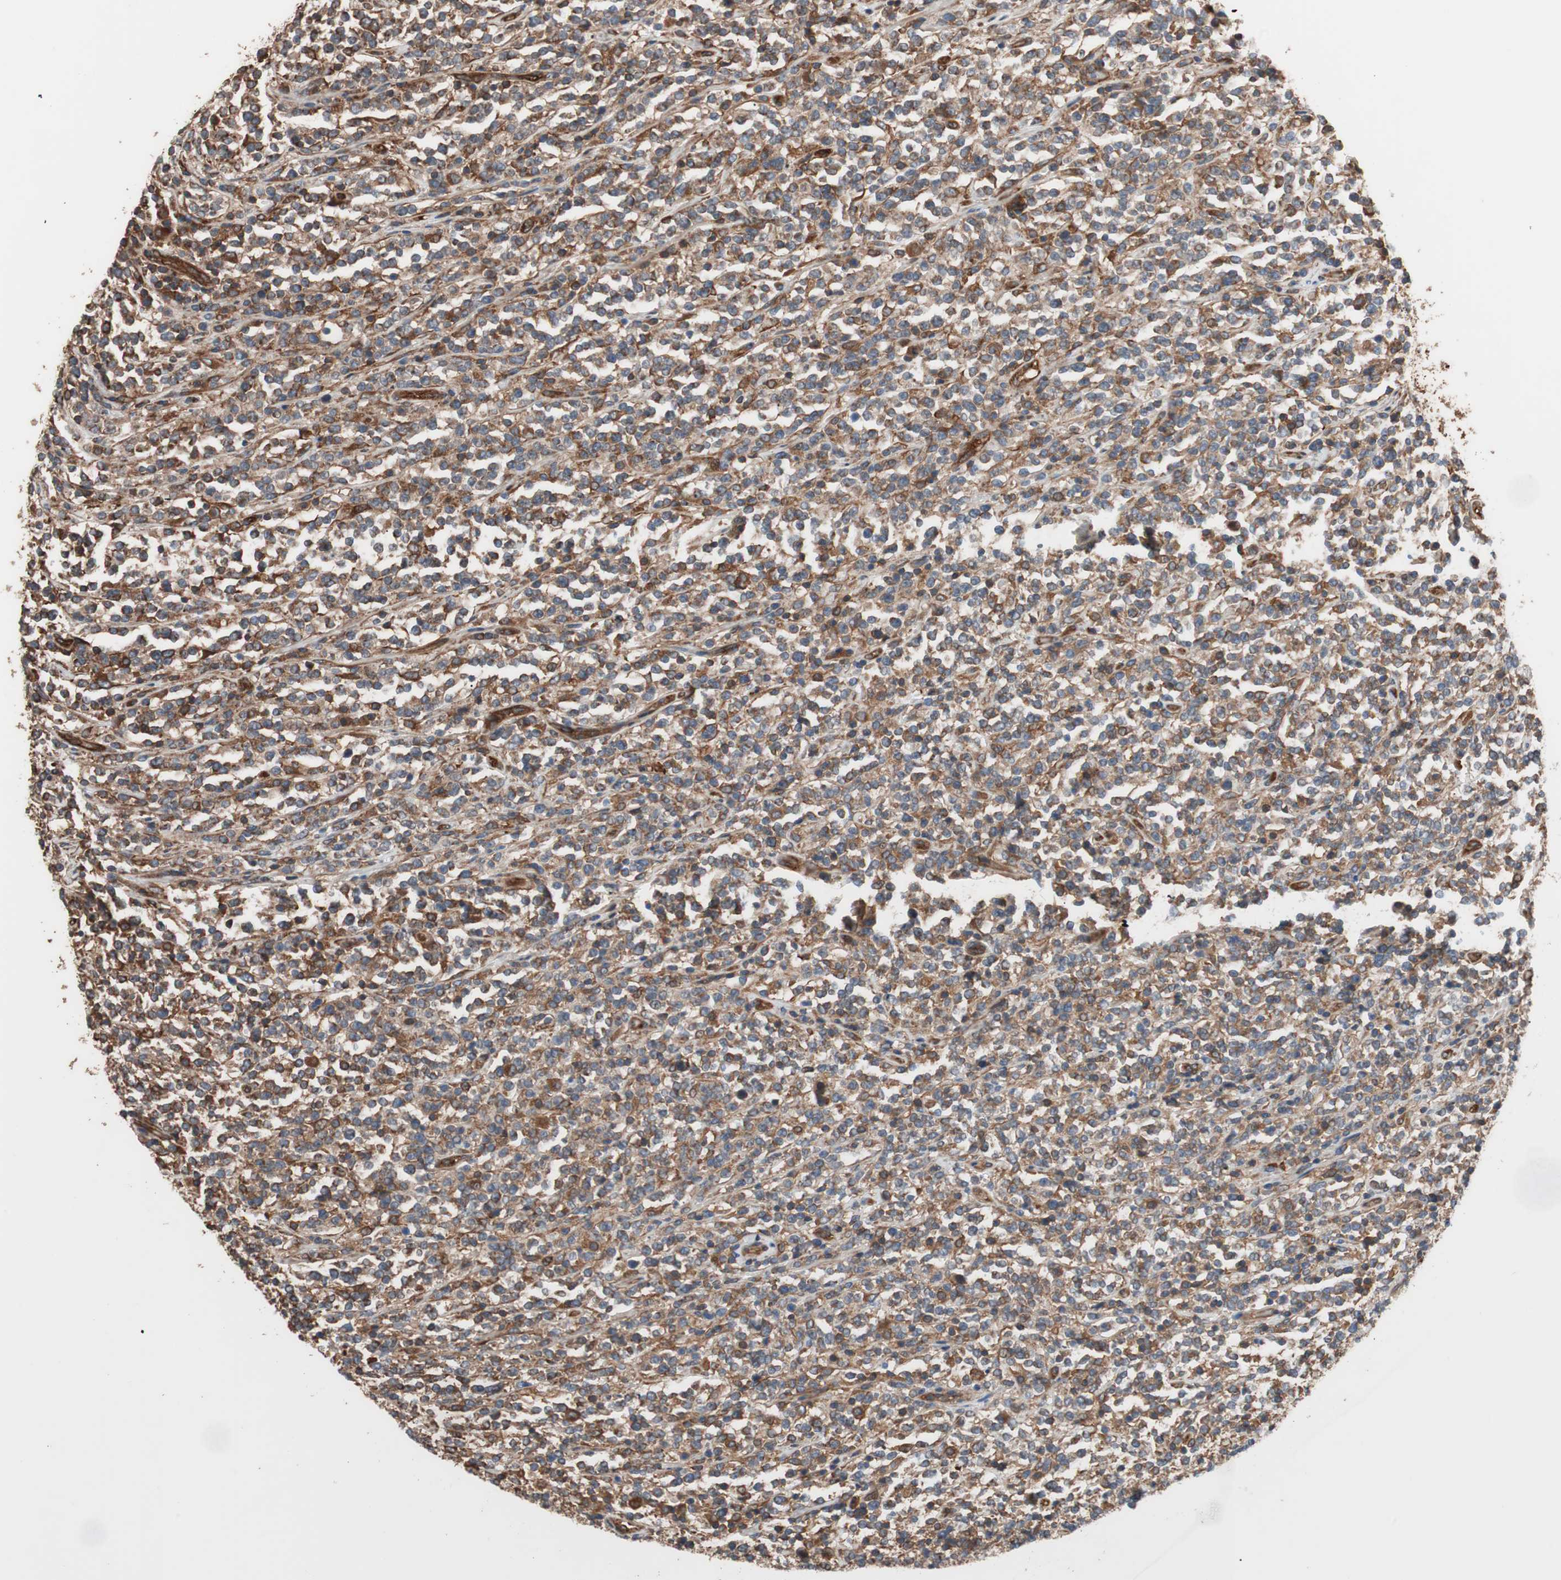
{"staining": {"intensity": "moderate", "quantity": ">75%", "location": "cytoplasmic/membranous"}, "tissue": "lymphoma", "cell_type": "Tumor cells", "image_type": "cancer", "snomed": [{"axis": "morphology", "description": "Malignant lymphoma, non-Hodgkin's type, High grade"}, {"axis": "topography", "description": "Soft tissue"}], "caption": "High-grade malignant lymphoma, non-Hodgkin's type stained for a protein (brown) demonstrates moderate cytoplasmic/membranous positive positivity in about >75% of tumor cells.", "gene": "GPSM2", "patient": {"sex": "male", "age": 18}}